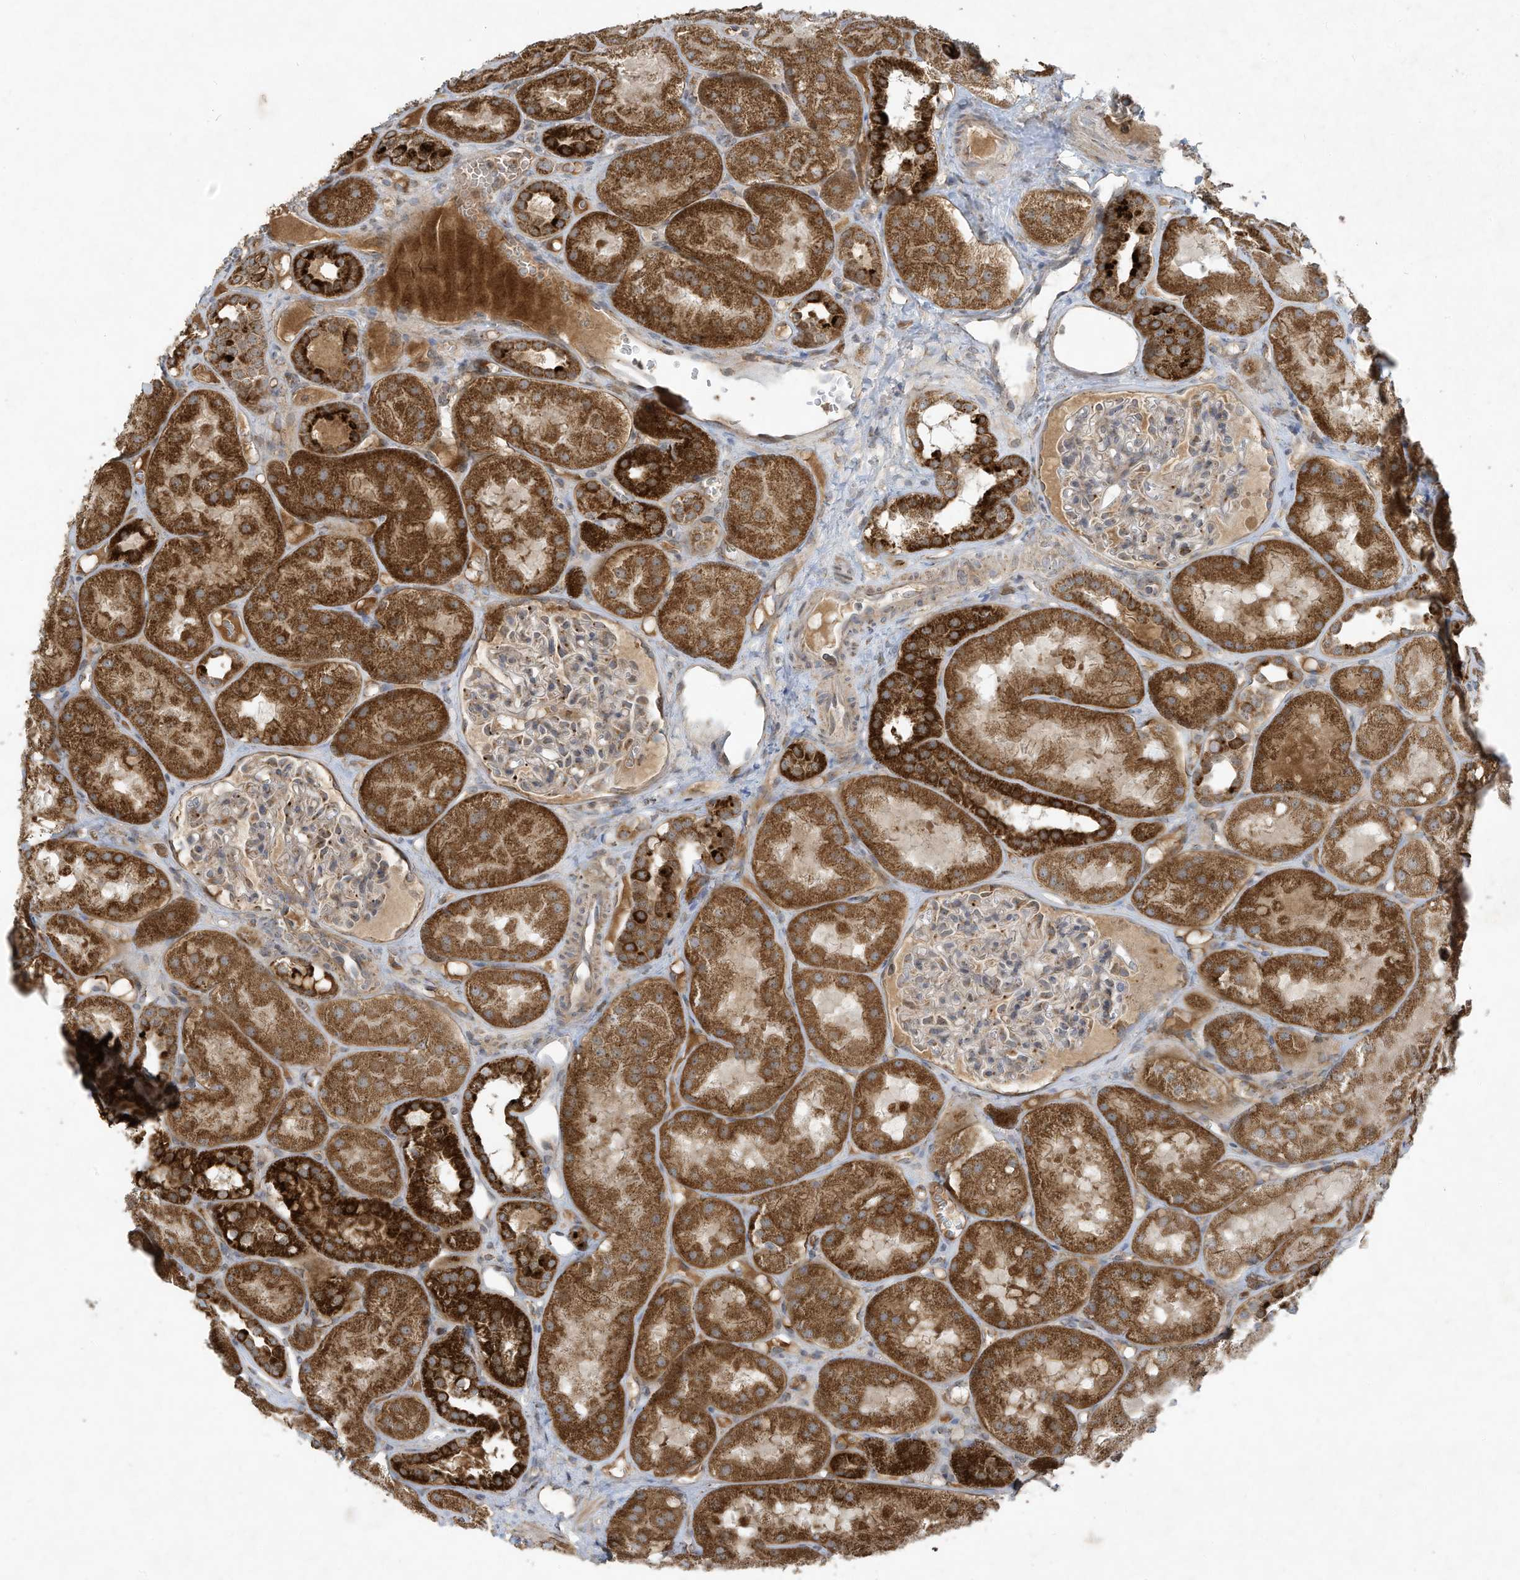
{"staining": {"intensity": "weak", "quantity": "25%-75%", "location": "cytoplasmic/membranous"}, "tissue": "kidney", "cell_type": "Cells in glomeruli", "image_type": "normal", "snomed": [{"axis": "morphology", "description": "Normal tissue, NOS"}, {"axis": "topography", "description": "Kidney"}], "caption": "Immunohistochemistry of unremarkable human kidney shows low levels of weak cytoplasmic/membranous positivity in approximately 25%-75% of cells in glomeruli.", "gene": "C2orf74", "patient": {"sex": "male", "age": 16}}